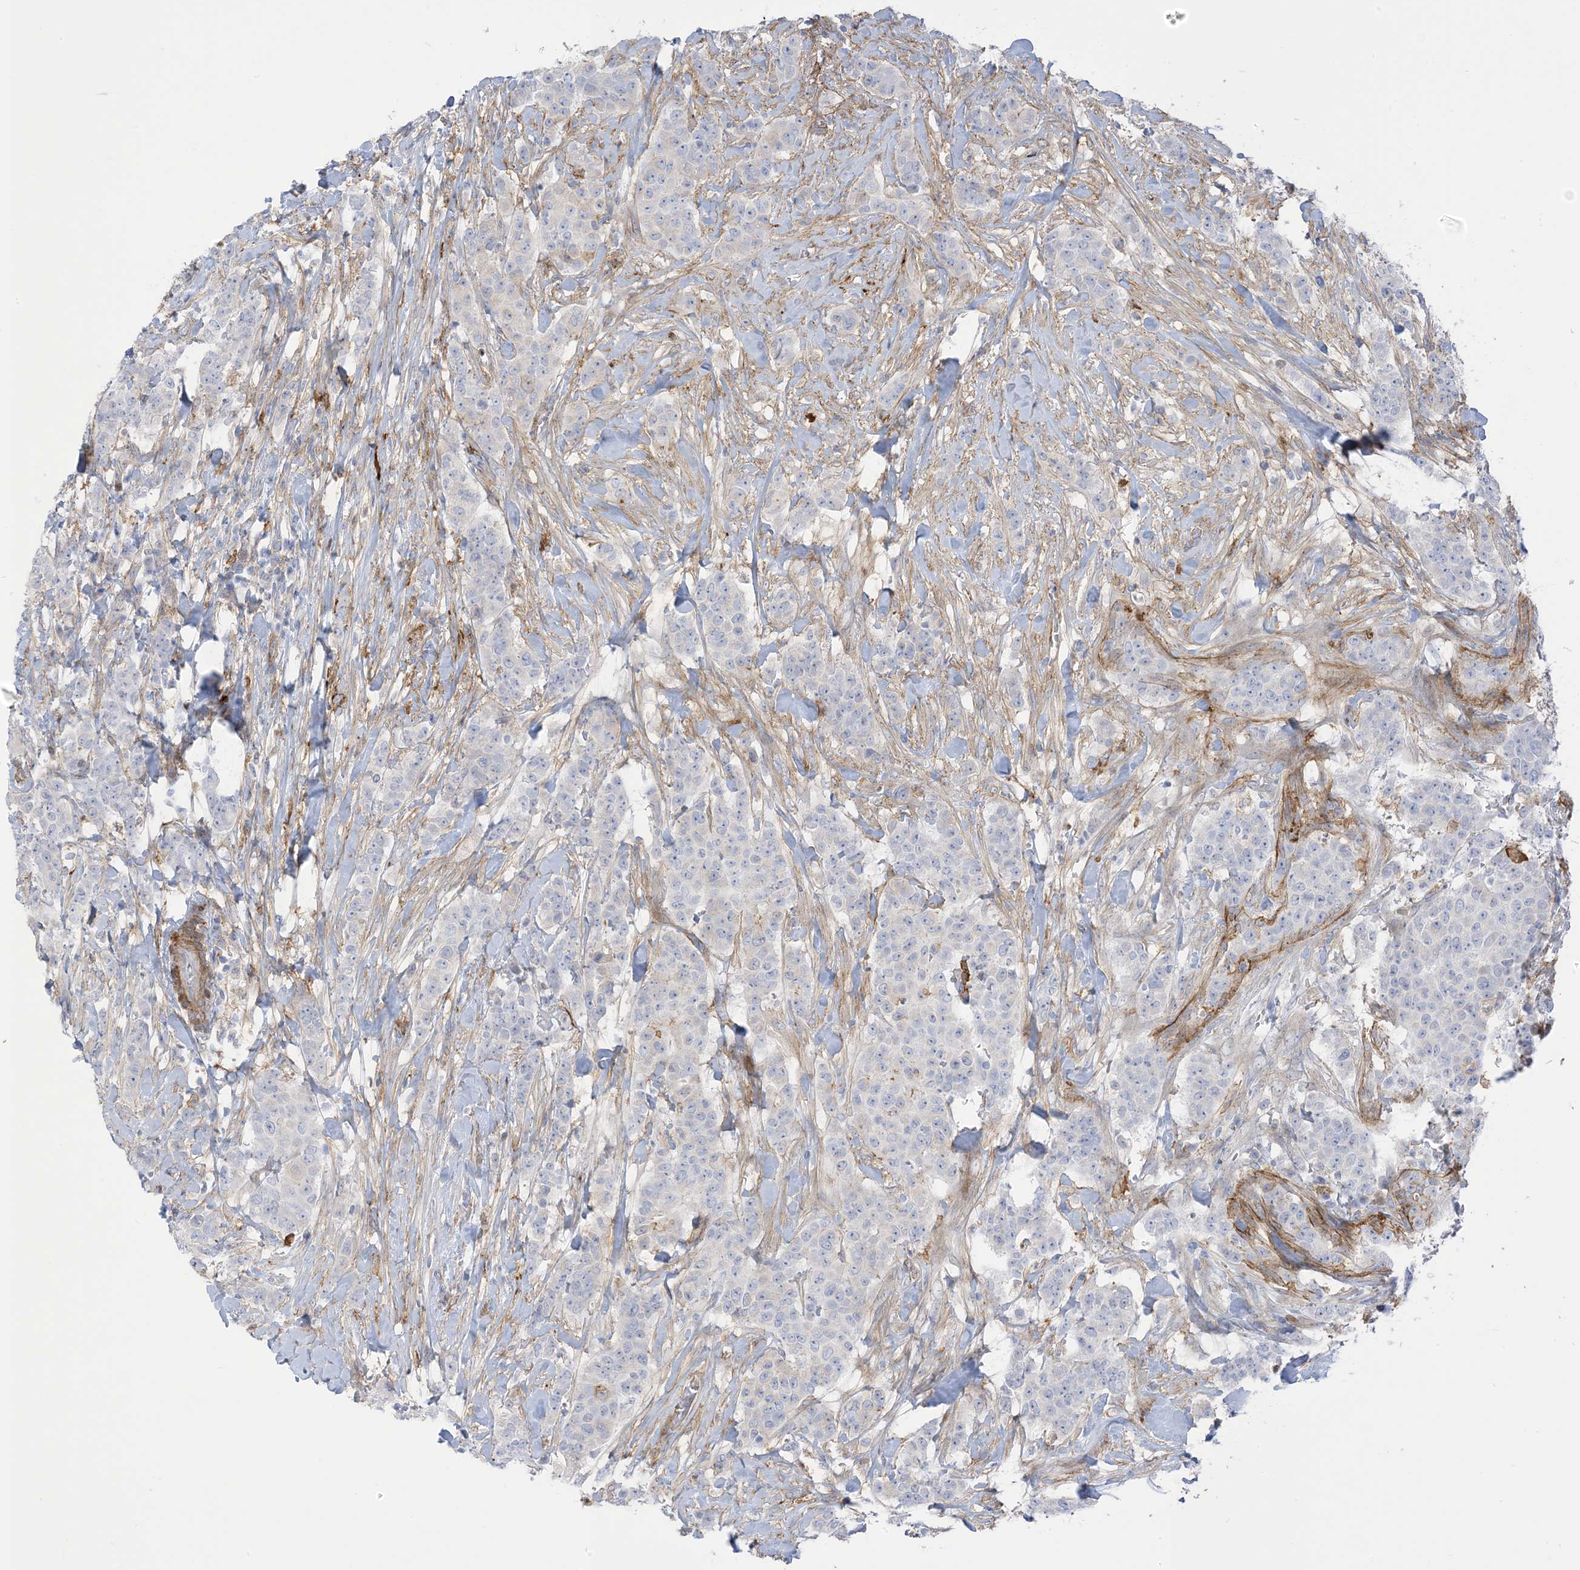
{"staining": {"intensity": "negative", "quantity": "none", "location": "none"}, "tissue": "breast cancer", "cell_type": "Tumor cells", "image_type": "cancer", "snomed": [{"axis": "morphology", "description": "Duct carcinoma"}, {"axis": "topography", "description": "Breast"}], "caption": "Immunohistochemistry (IHC) micrograph of breast cancer (infiltrating ductal carcinoma) stained for a protein (brown), which displays no staining in tumor cells.", "gene": "ICMT", "patient": {"sex": "female", "age": 40}}